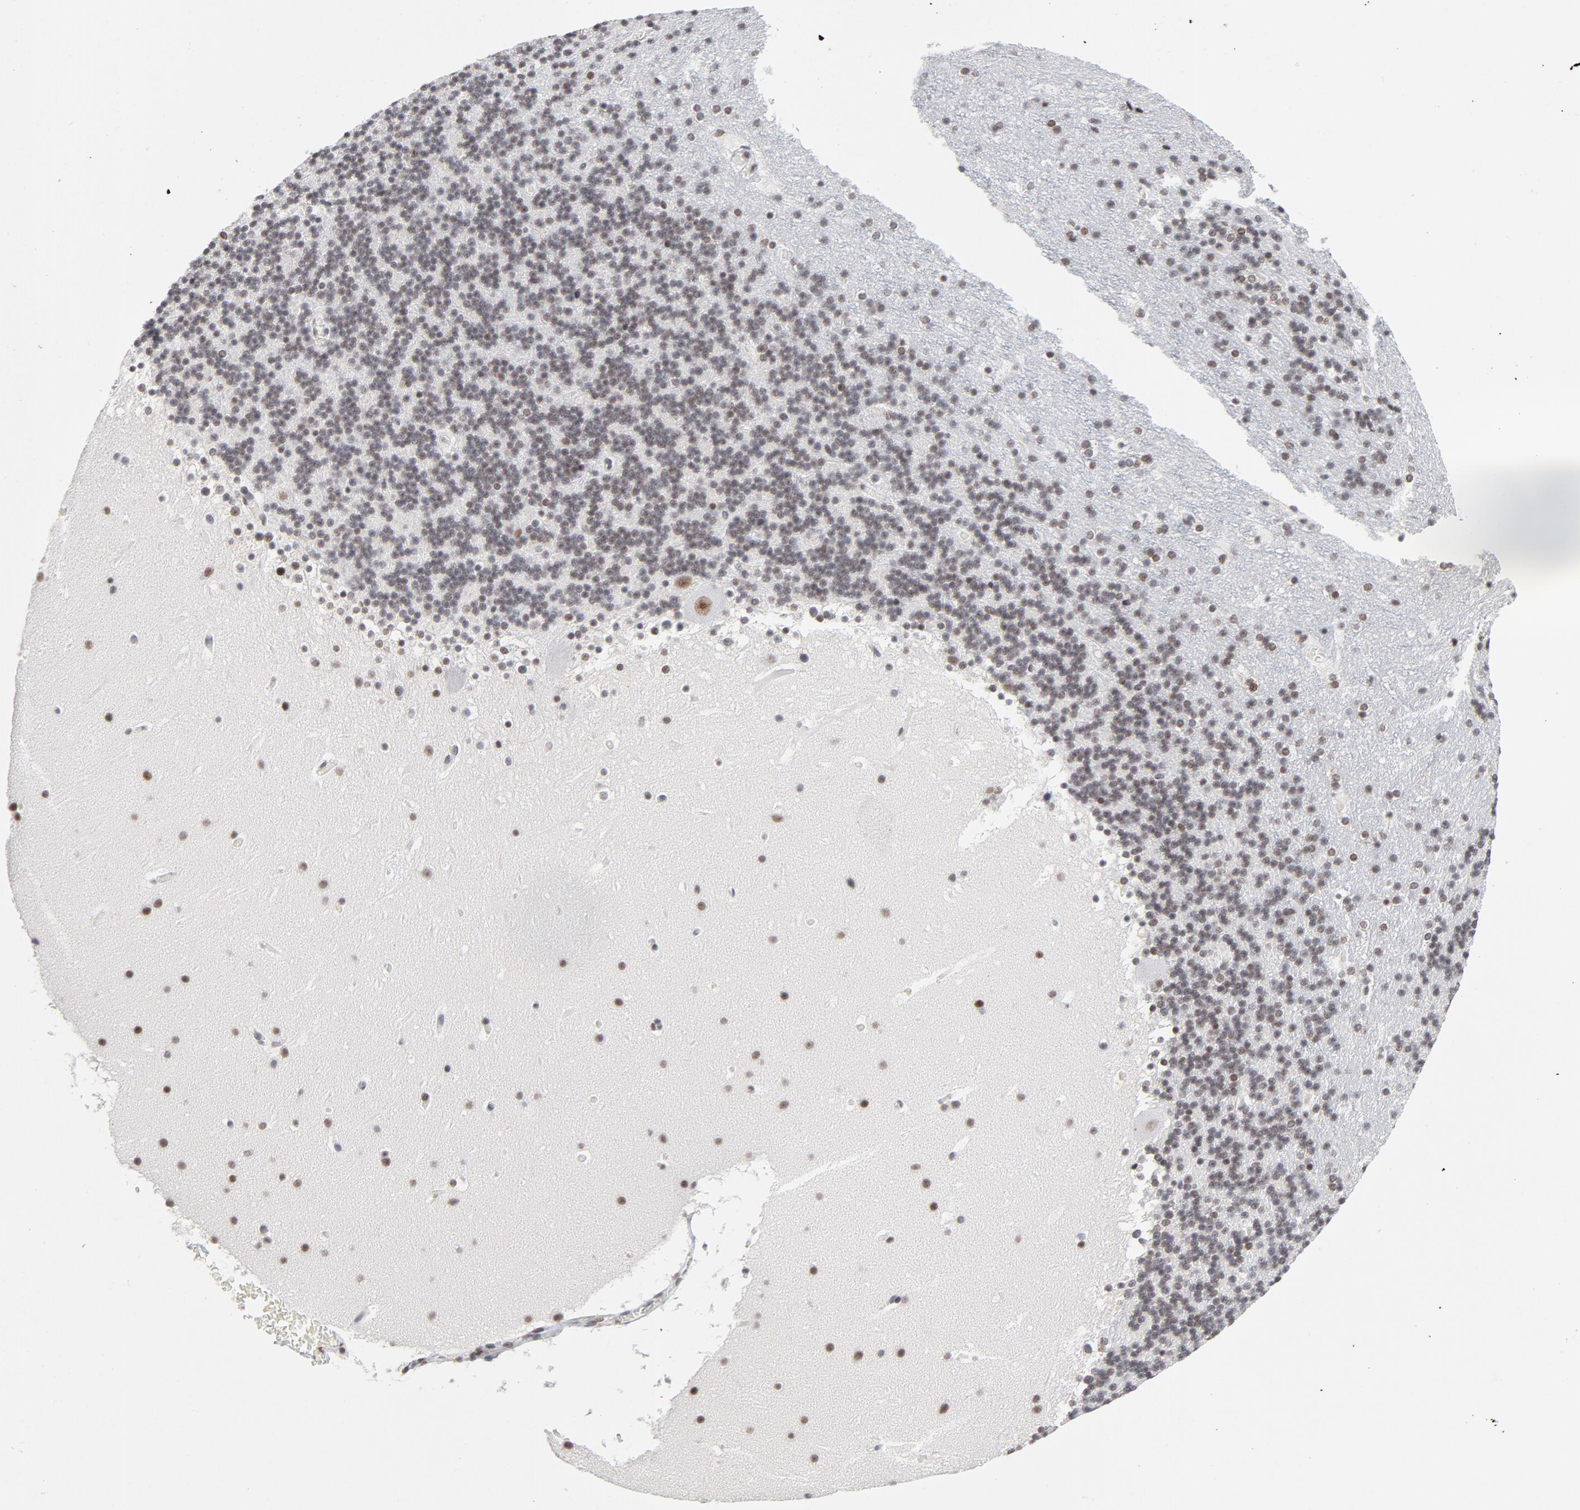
{"staining": {"intensity": "weak", "quantity": "25%-75%", "location": "nuclear"}, "tissue": "cerebellum", "cell_type": "Cells in molecular layer", "image_type": "normal", "snomed": [{"axis": "morphology", "description": "Normal tissue, NOS"}, {"axis": "topography", "description": "Cerebellum"}], "caption": "Weak nuclear protein expression is identified in about 25%-75% of cells in molecular layer in cerebellum. Nuclei are stained in blue.", "gene": "RFC4", "patient": {"sex": "male", "age": 45}}